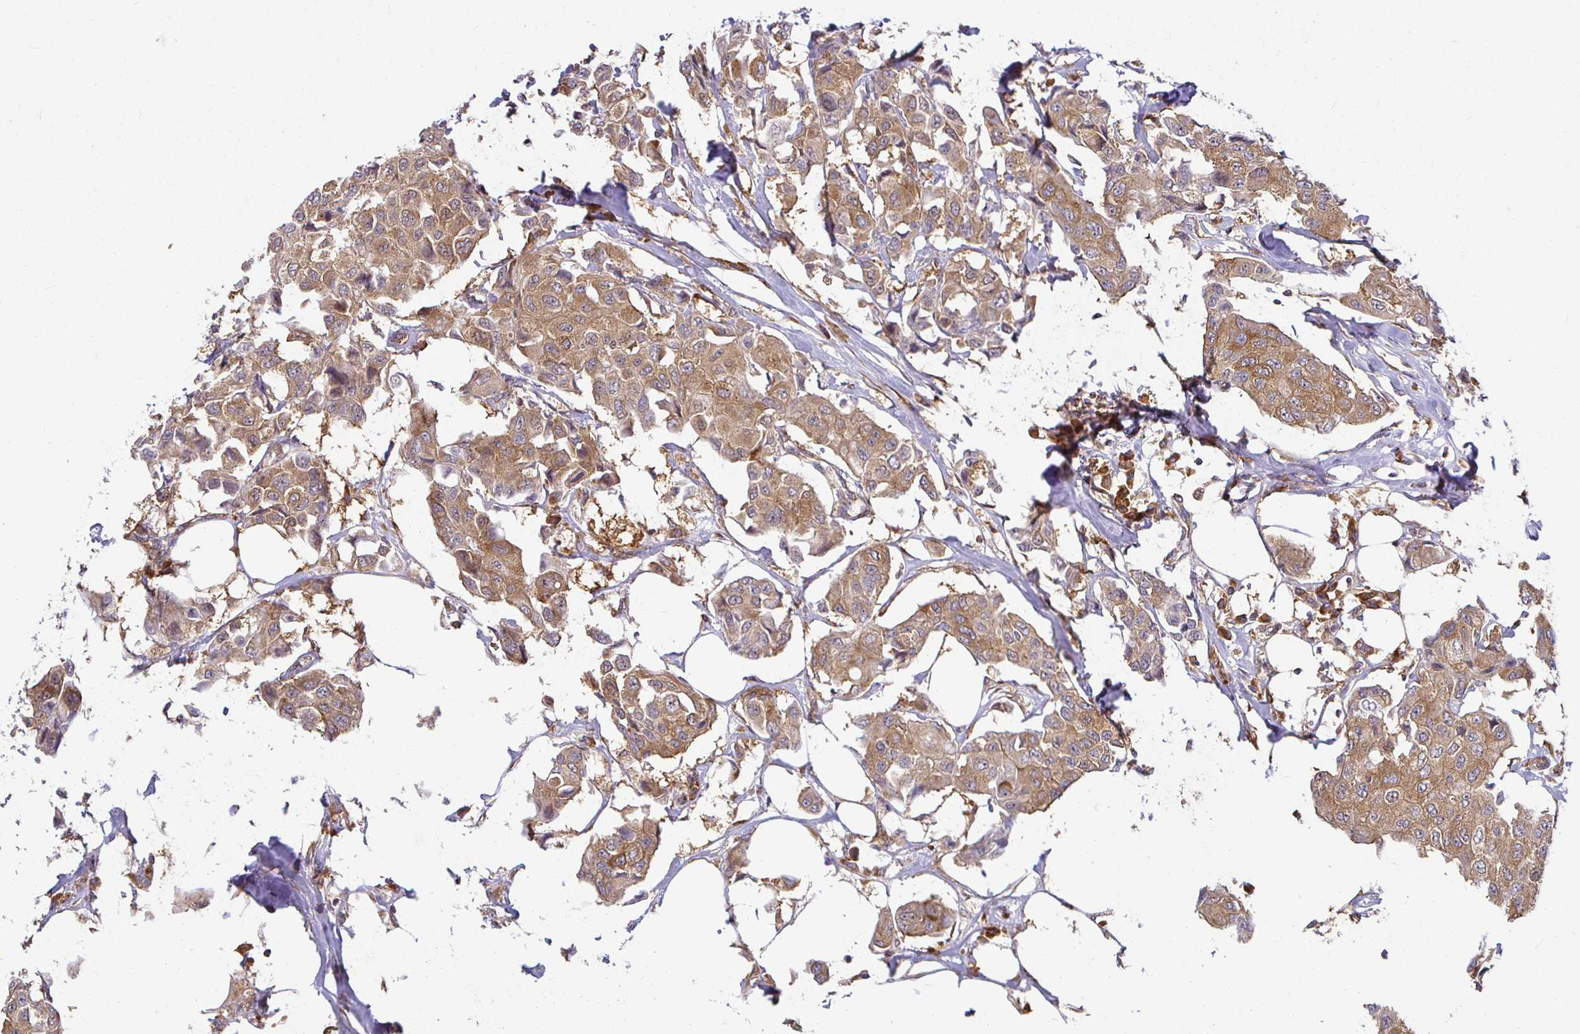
{"staining": {"intensity": "moderate", "quantity": ">75%", "location": "cytoplasmic/membranous"}, "tissue": "breast cancer", "cell_type": "Tumor cells", "image_type": "cancer", "snomed": [{"axis": "morphology", "description": "Duct carcinoma"}, {"axis": "topography", "description": "Breast"}, {"axis": "topography", "description": "Lymph node"}], "caption": "Immunohistochemistry micrograph of human breast cancer (invasive ductal carcinoma) stained for a protein (brown), which demonstrates medium levels of moderate cytoplasmic/membranous positivity in about >75% of tumor cells.", "gene": "IRAK1", "patient": {"sex": "female", "age": 80}}